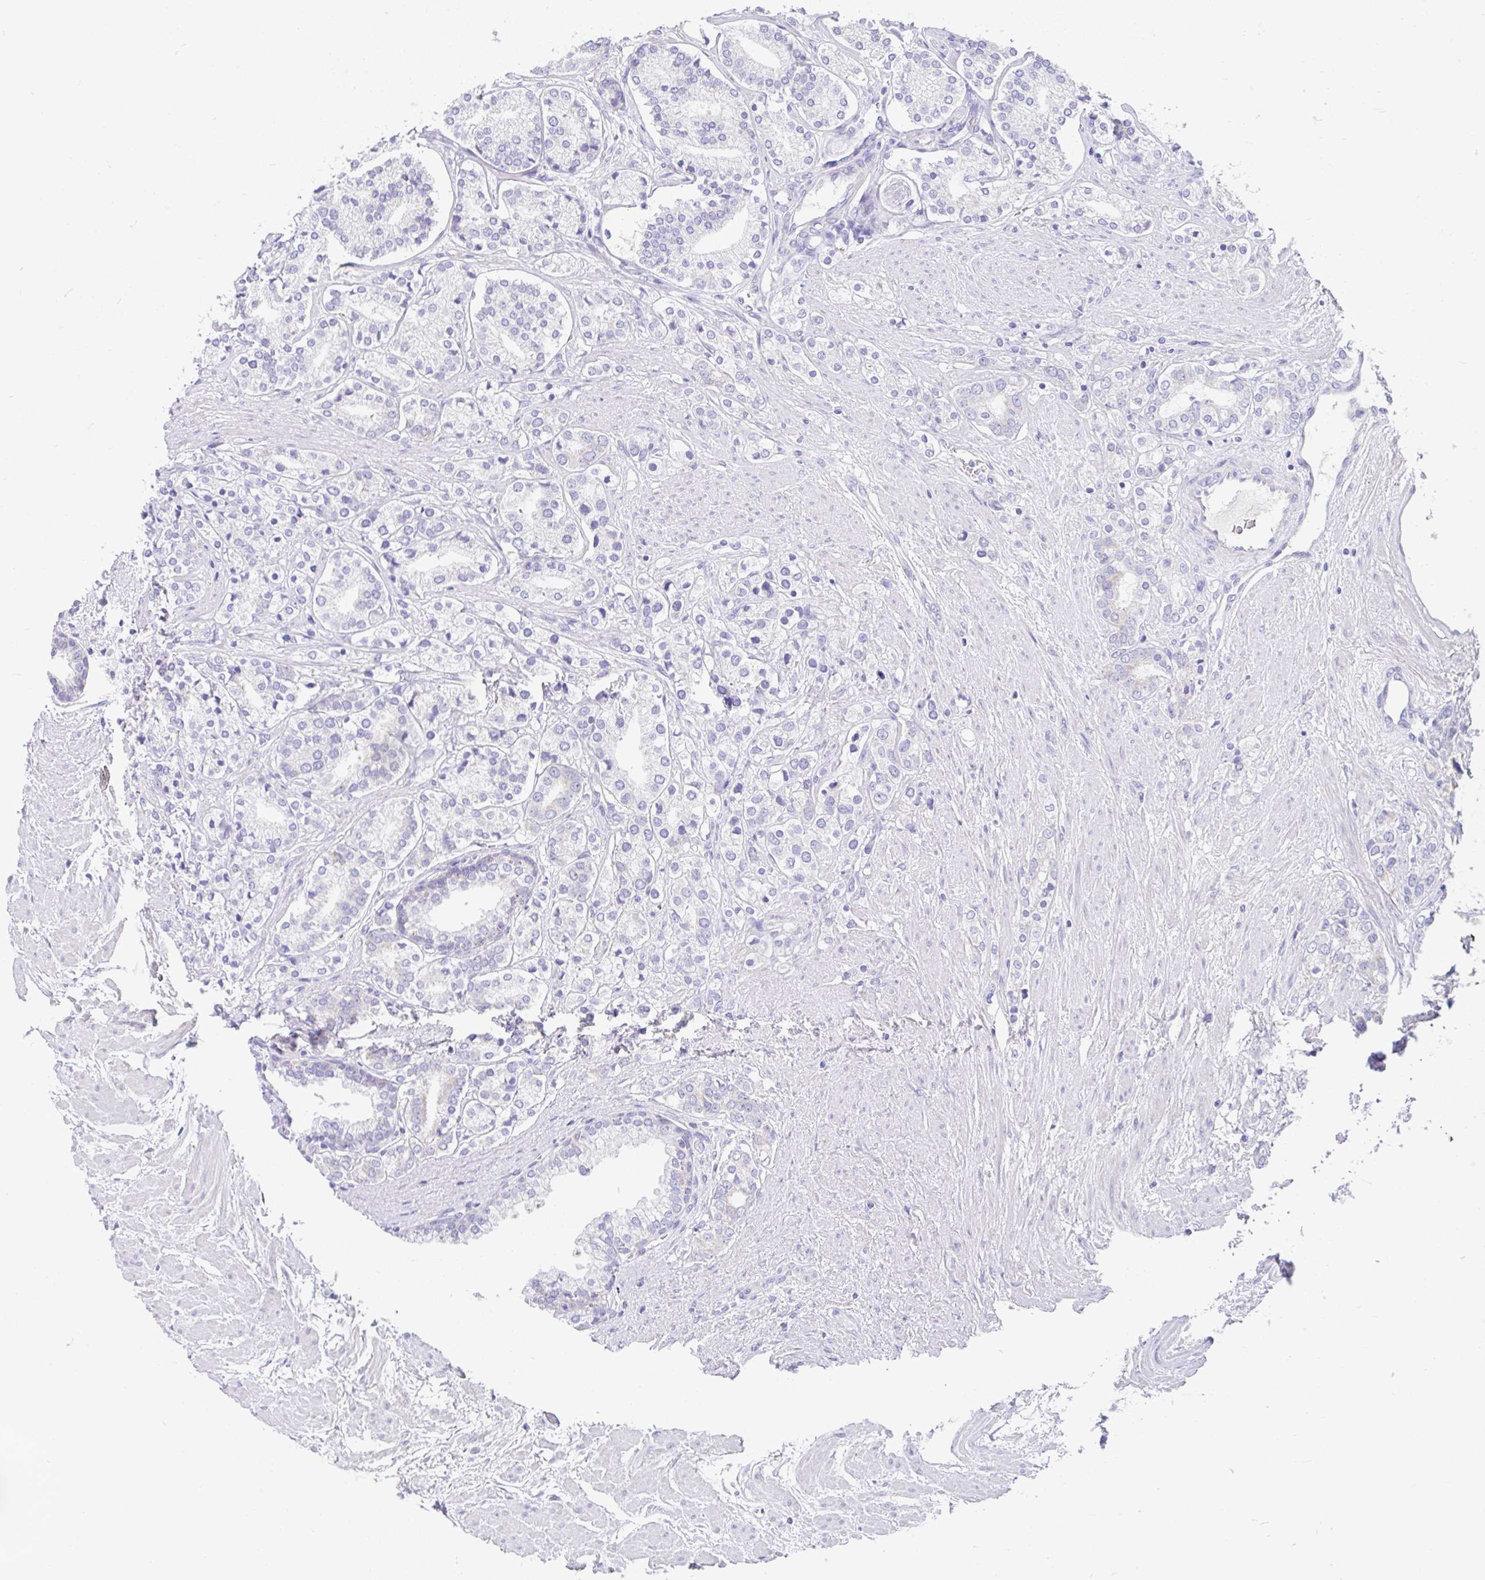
{"staining": {"intensity": "negative", "quantity": "none", "location": "none"}, "tissue": "prostate cancer", "cell_type": "Tumor cells", "image_type": "cancer", "snomed": [{"axis": "morphology", "description": "Adenocarcinoma, High grade"}, {"axis": "topography", "description": "Prostate"}], "caption": "A high-resolution micrograph shows immunohistochemistry staining of prostate cancer, which demonstrates no significant expression in tumor cells.", "gene": "CCSAP", "patient": {"sex": "male", "age": 58}}